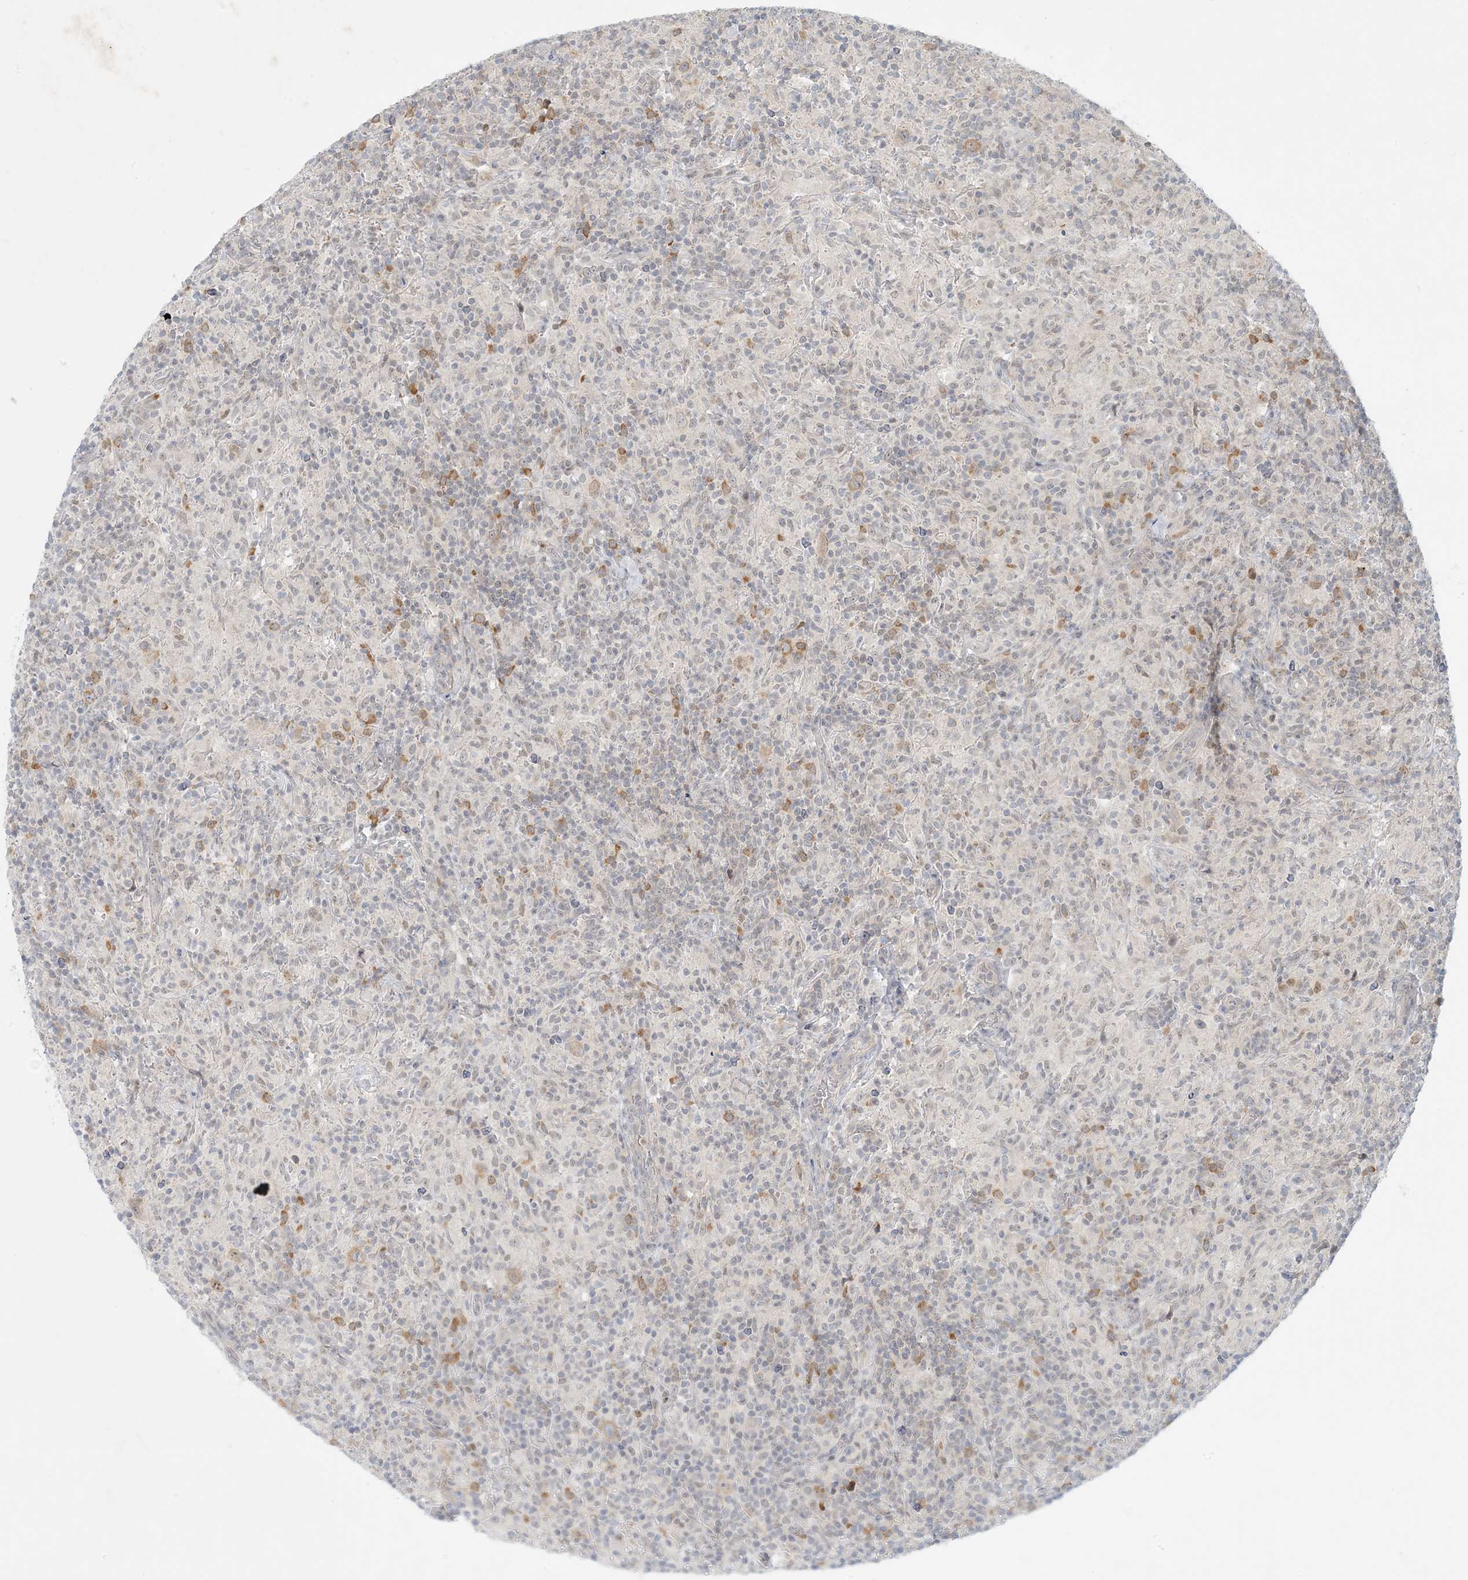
{"staining": {"intensity": "weak", "quantity": "25%-75%", "location": "cytoplasmic/membranous"}, "tissue": "lymphoma", "cell_type": "Tumor cells", "image_type": "cancer", "snomed": [{"axis": "morphology", "description": "Hodgkin's disease, NOS"}, {"axis": "topography", "description": "Lymph node"}], "caption": "Tumor cells show weak cytoplasmic/membranous positivity in approximately 25%-75% of cells in lymphoma.", "gene": "OBI1", "patient": {"sex": "male", "age": 70}}